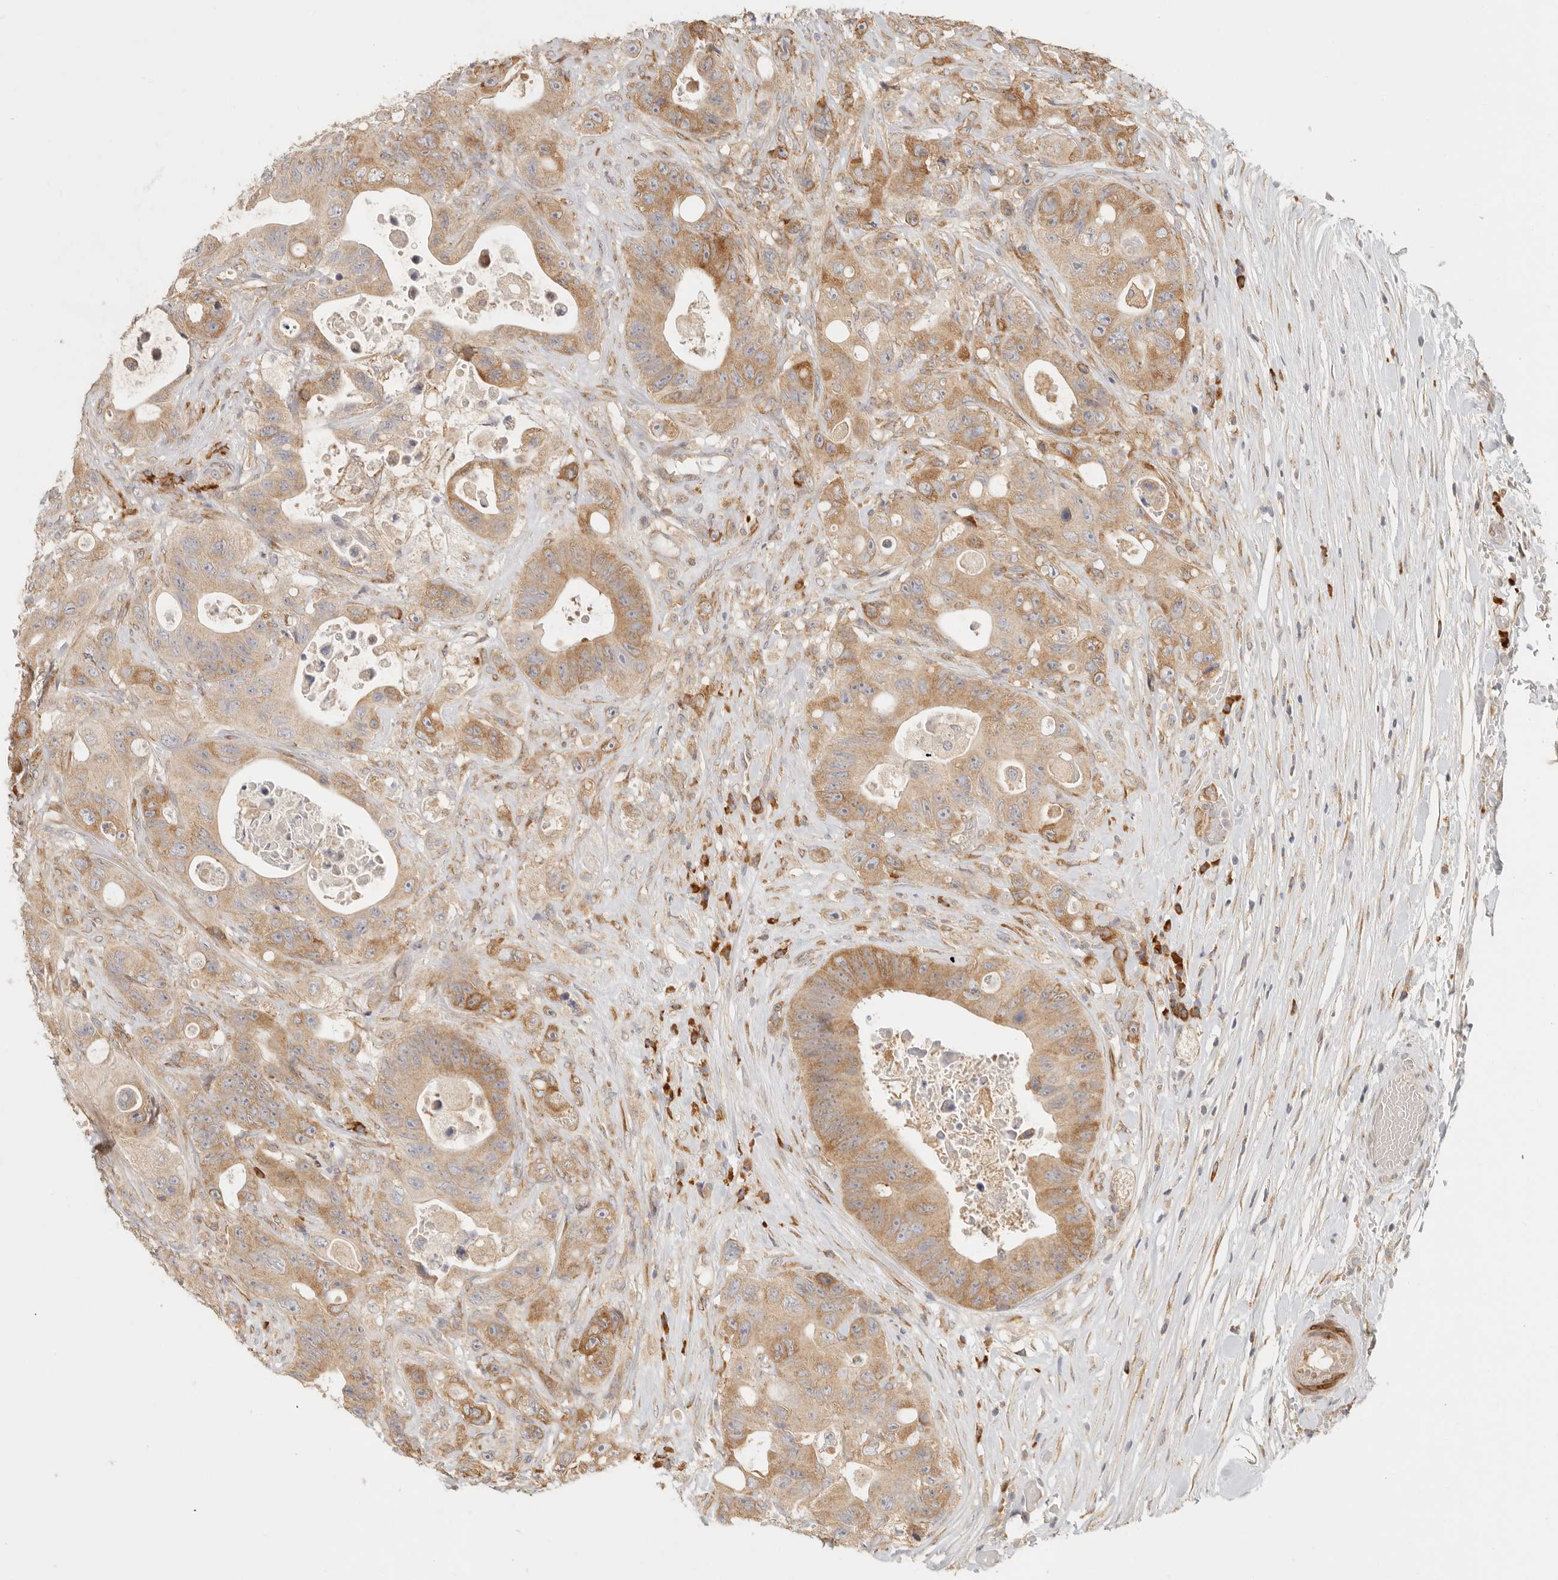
{"staining": {"intensity": "moderate", "quantity": "25%-75%", "location": "cytoplasmic/membranous"}, "tissue": "colorectal cancer", "cell_type": "Tumor cells", "image_type": "cancer", "snomed": [{"axis": "morphology", "description": "Adenocarcinoma, NOS"}, {"axis": "topography", "description": "Colon"}], "caption": "Immunohistochemistry (IHC) (DAB (3,3'-diaminobenzidine)) staining of colorectal adenocarcinoma displays moderate cytoplasmic/membranous protein positivity in approximately 25%-75% of tumor cells.", "gene": "PABPC4", "patient": {"sex": "female", "age": 46}}